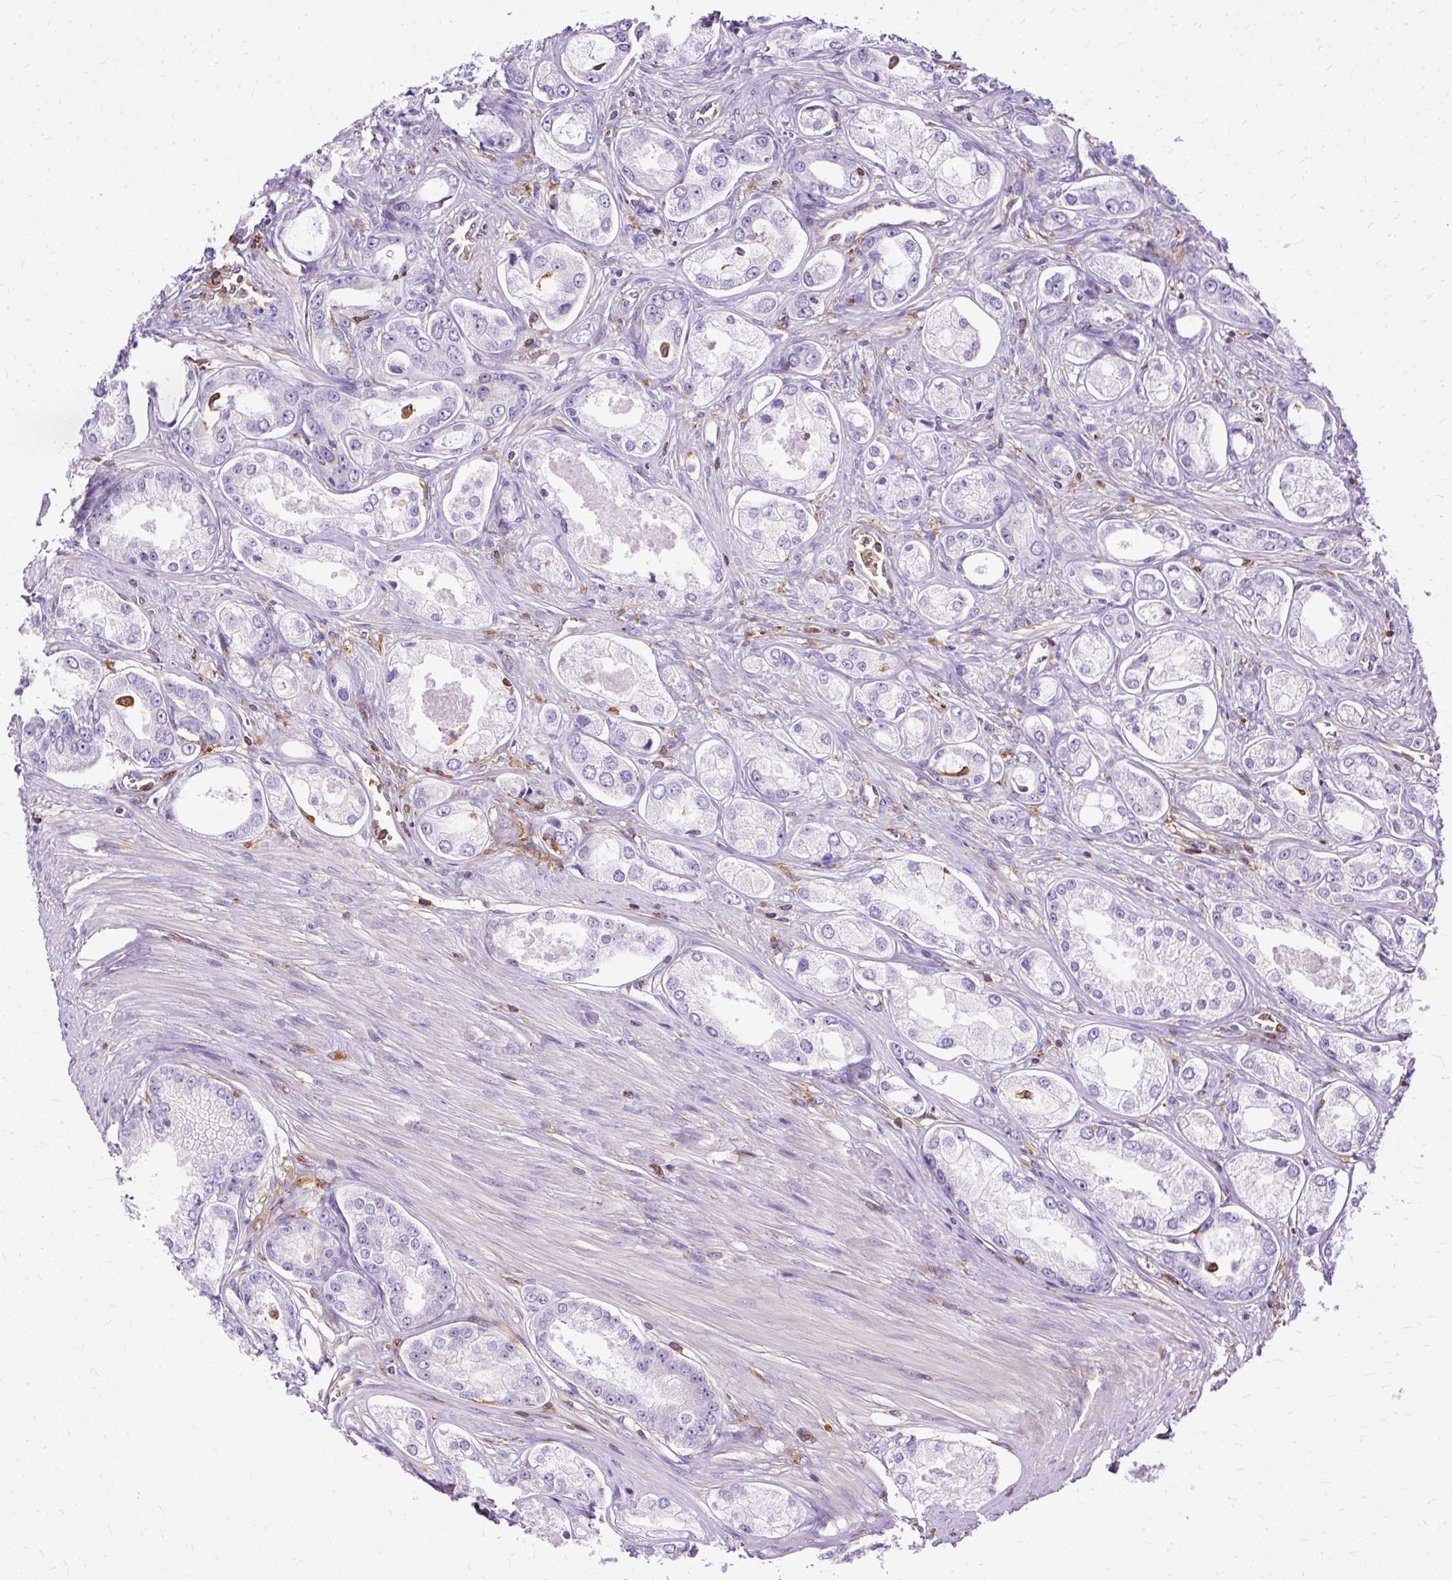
{"staining": {"intensity": "negative", "quantity": "none", "location": "none"}, "tissue": "prostate cancer", "cell_type": "Tumor cells", "image_type": "cancer", "snomed": [{"axis": "morphology", "description": "Adenocarcinoma, Low grade"}, {"axis": "topography", "description": "Prostate"}], "caption": "Adenocarcinoma (low-grade) (prostate) was stained to show a protein in brown. There is no significant staining in tumor cells. (Stains: DAB (3,3'-diaminobenzidine) IHC with hematoxylin counter stain, Microscopy: brightfield microscopy at high magnification).", "gene": "TWF2", "patient": {"sex": "male", "age": 68}}